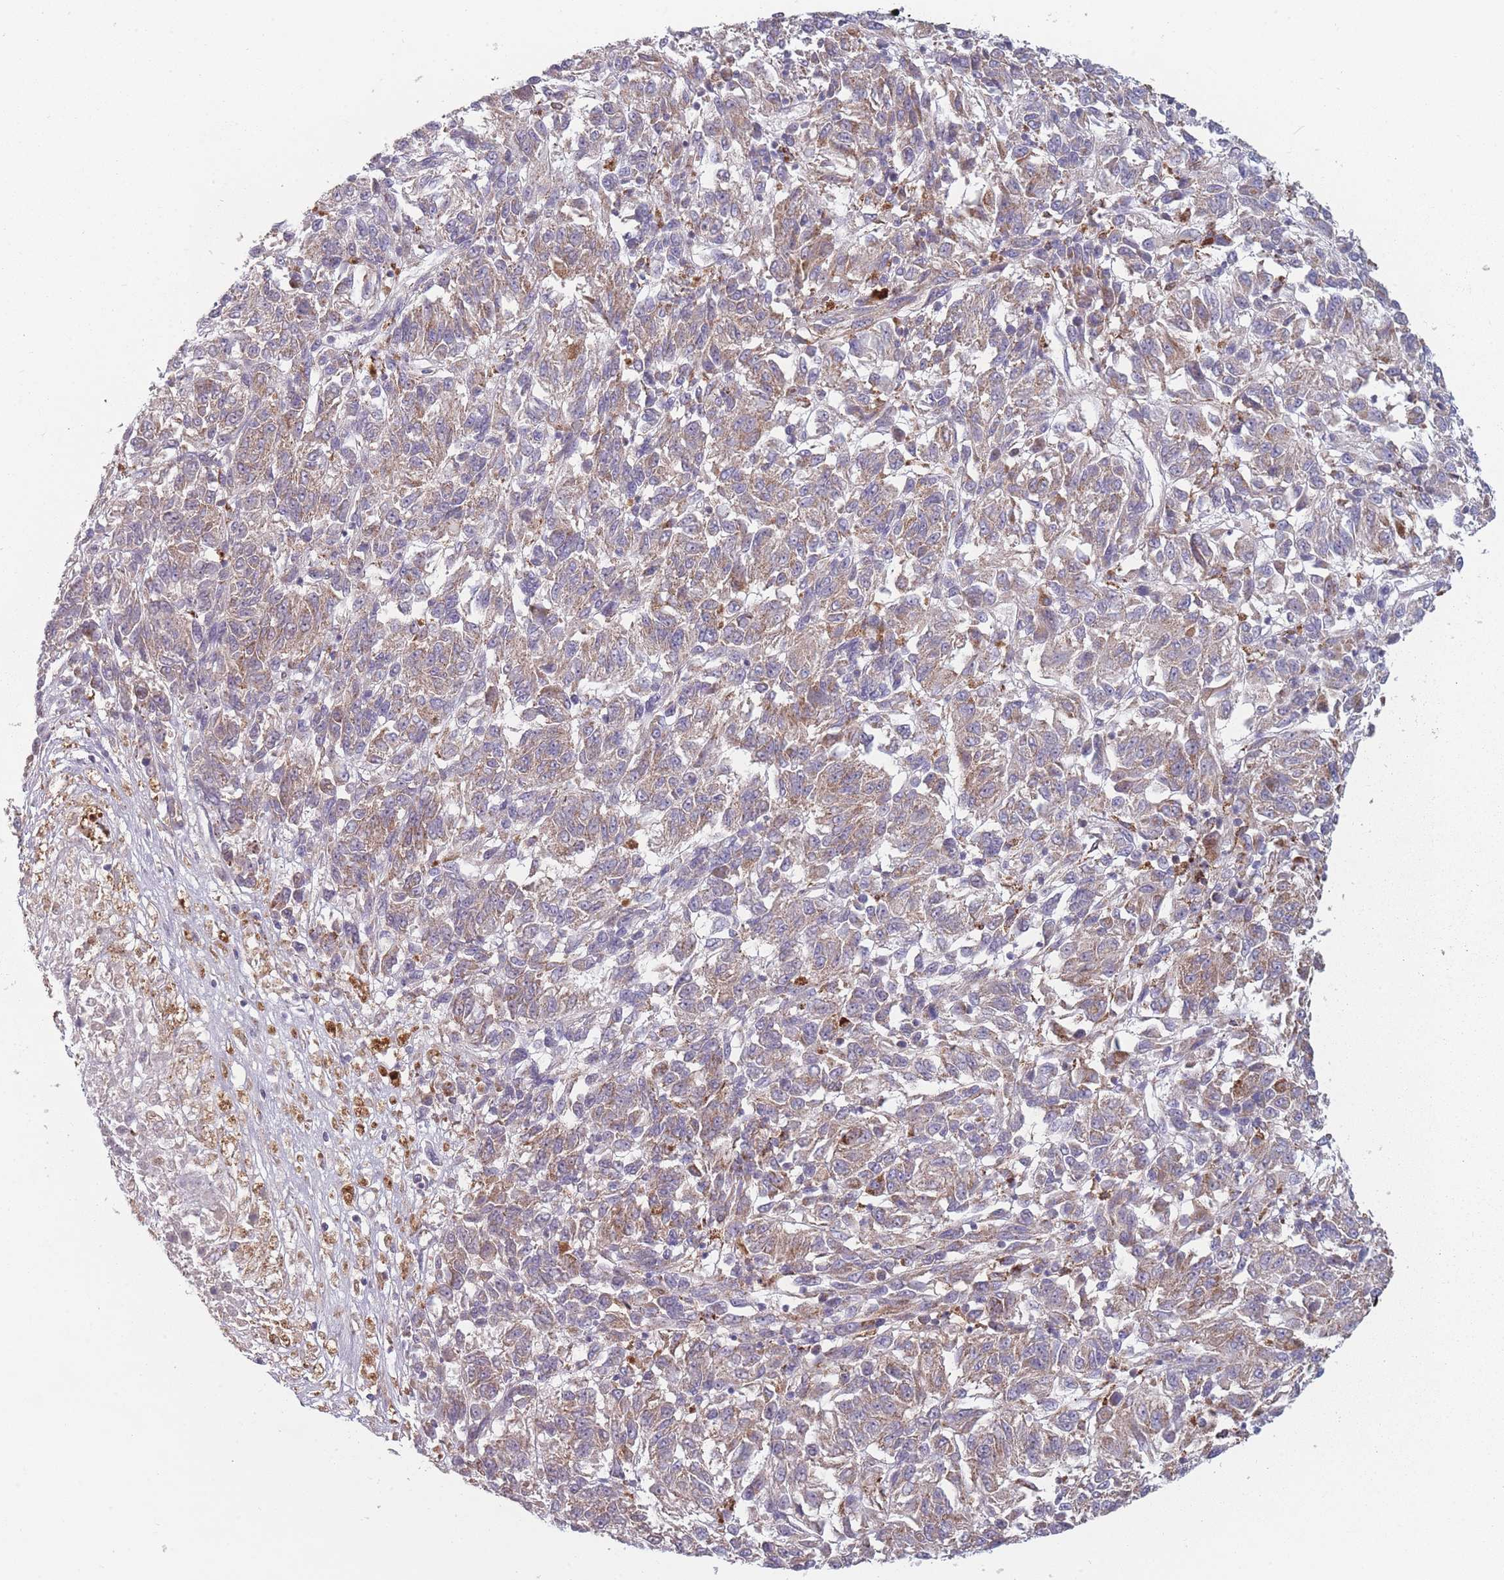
{"staining": {"intensity": "weak", "quantity": "25%-75%", "location": "cytoplasmic/membranous"}, "tissue": "melanoma", "cell_type": "Tumor cells", "image_type": "cancer", "snomed": [{"axis": "morphology", "description": "Malignant melanoma, Metastatic site"}, {"axis": "topography", "description": "Lung"}], "caption": "Weak cytoplasmic/membranous protein positivity is present in about 25%-75% of tumor cells in malignant melanoma (metastatic site).", "gene": "PEX11B", "patient": {"sex": "male", "age": 64}}